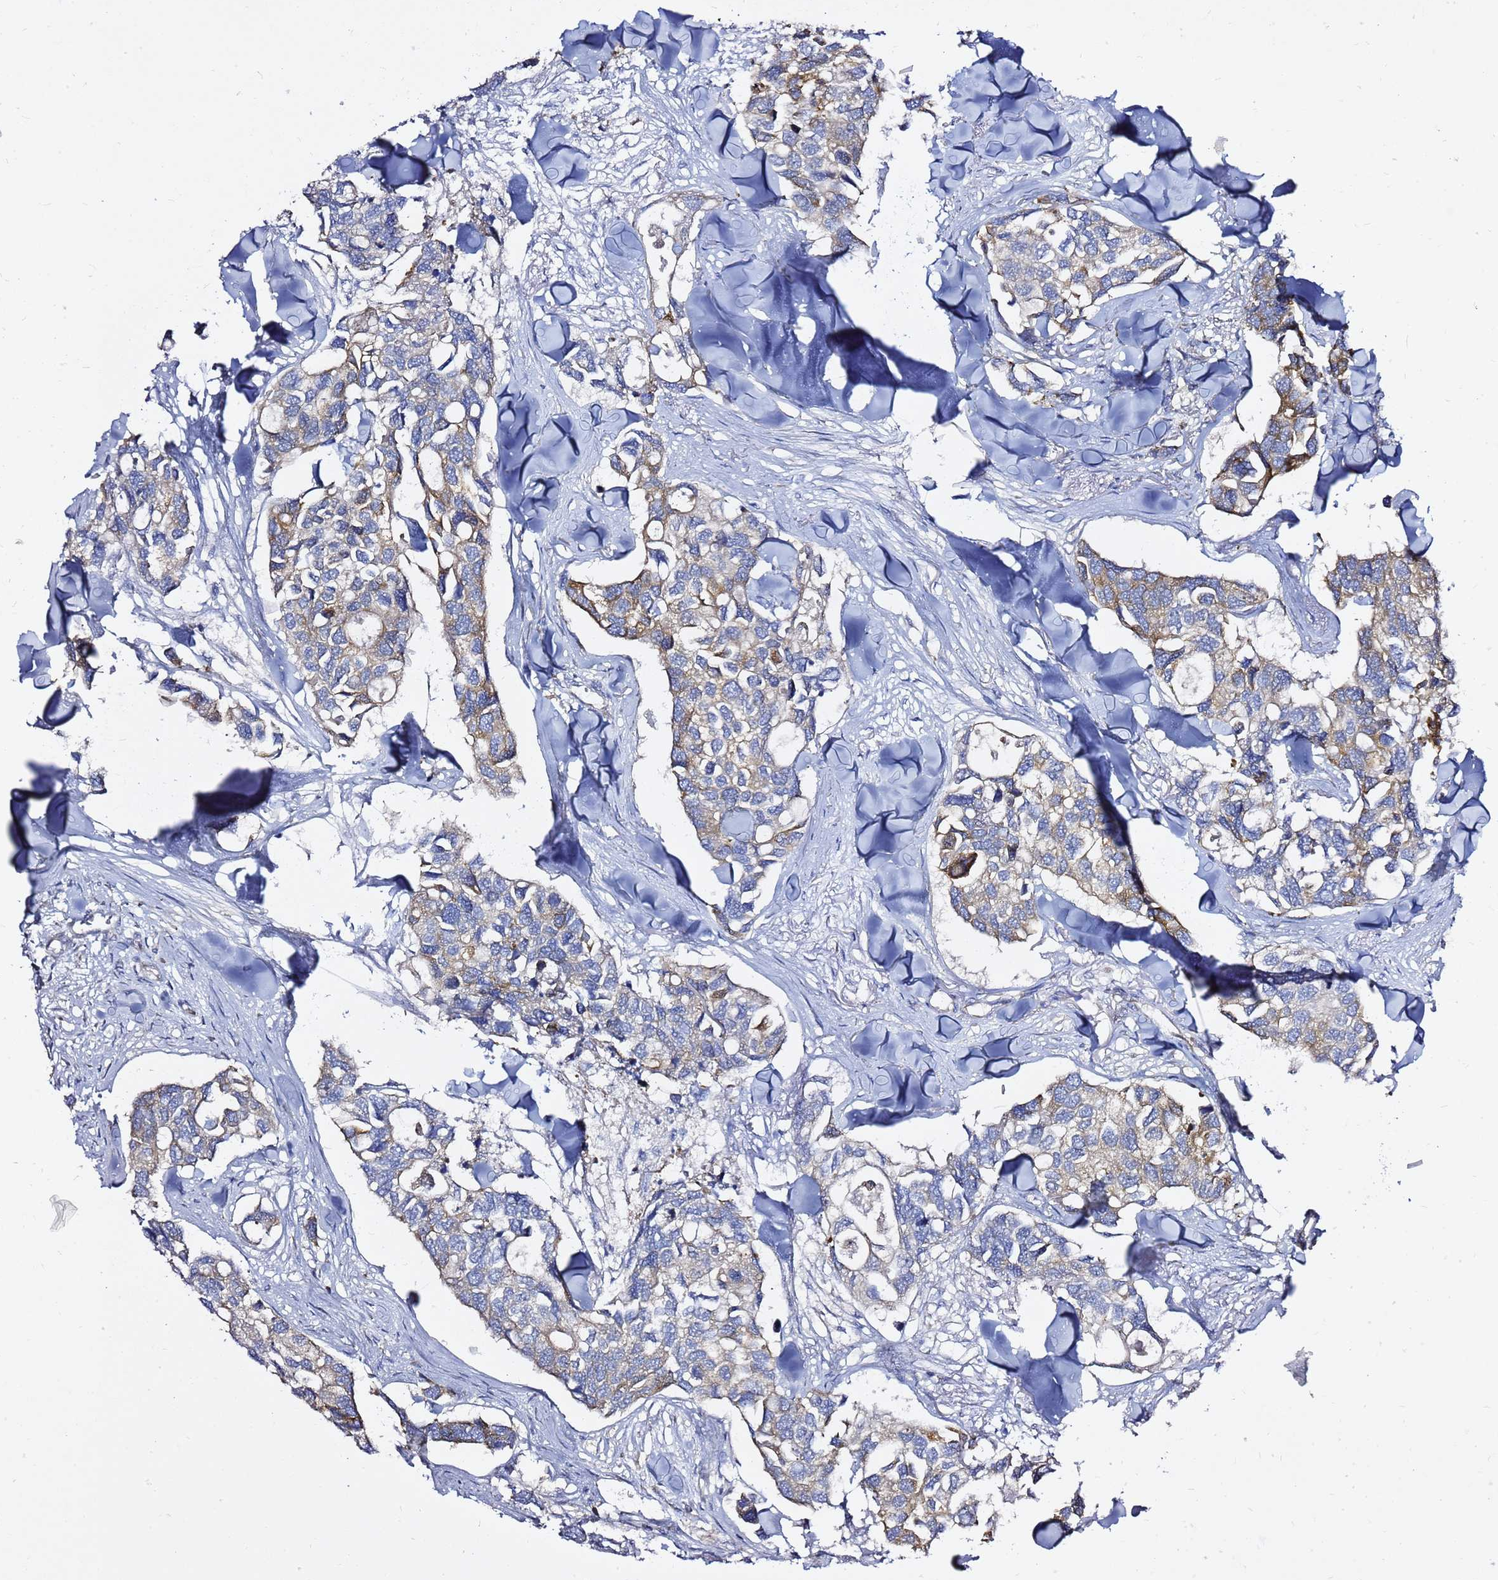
{"staining": {"intensity": "weak", "quantity": "25%-75%", "location": "cytoplasmic/membranous"}, "tissue": "breast cancer", "cell_type": "Tumor cells", "image_type": "cancer", "snomed": [{"axis": "morphology", "description": "Duct carcinoma"}, {"axis": "topography", "description": "Breast"}], "caption": "High-power microscopy captured an IHC histopathology image of breast cancer (intraductal carcinoma), revealing weak cytoplasmic/membranous staining in approximately 25%-75% of tumor cells.", "gene": "MON1B", "patient": {"sex": "female", "age": 83}}